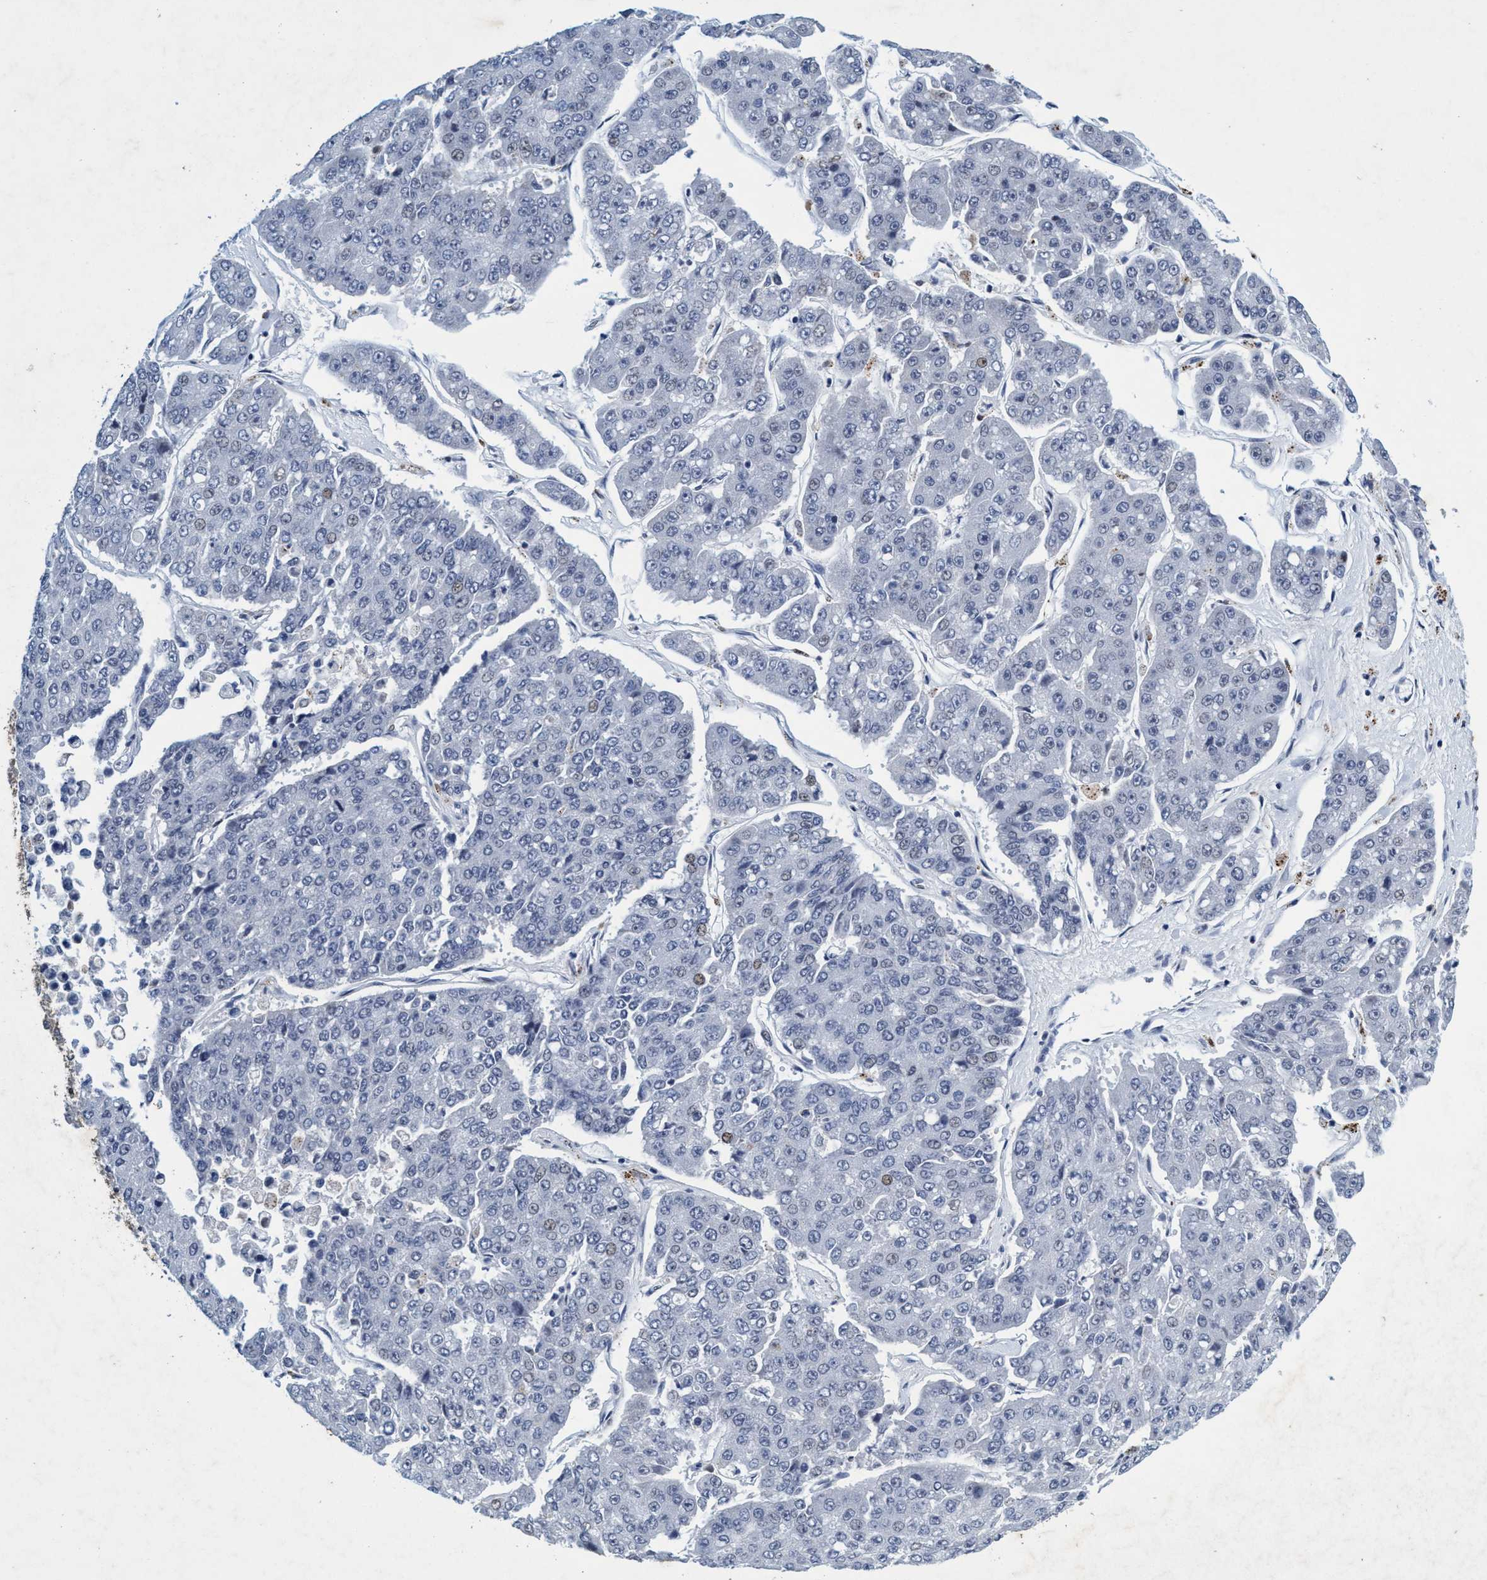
{"staining": {"intensity": "negative", "quantity": "none", "location": "none"}, "tissue": "pancreatic cancer", "cell_type": "Tumor cells", "image_type": "cancer", "snomed": [{"axis": "morphology", "description": "Adenocarcinoma, NOS"}, {"axis": "topography", "description": "Pancreas"}], "caption": "This image is of pancreatic adenocarcinoma stained with IHC to label a protein in brown with the nuclei are counter-stained blue. There is no positivity in tumor cells.", "gene": "GRB14", "patient": {"sex": "male", "age": 50}}